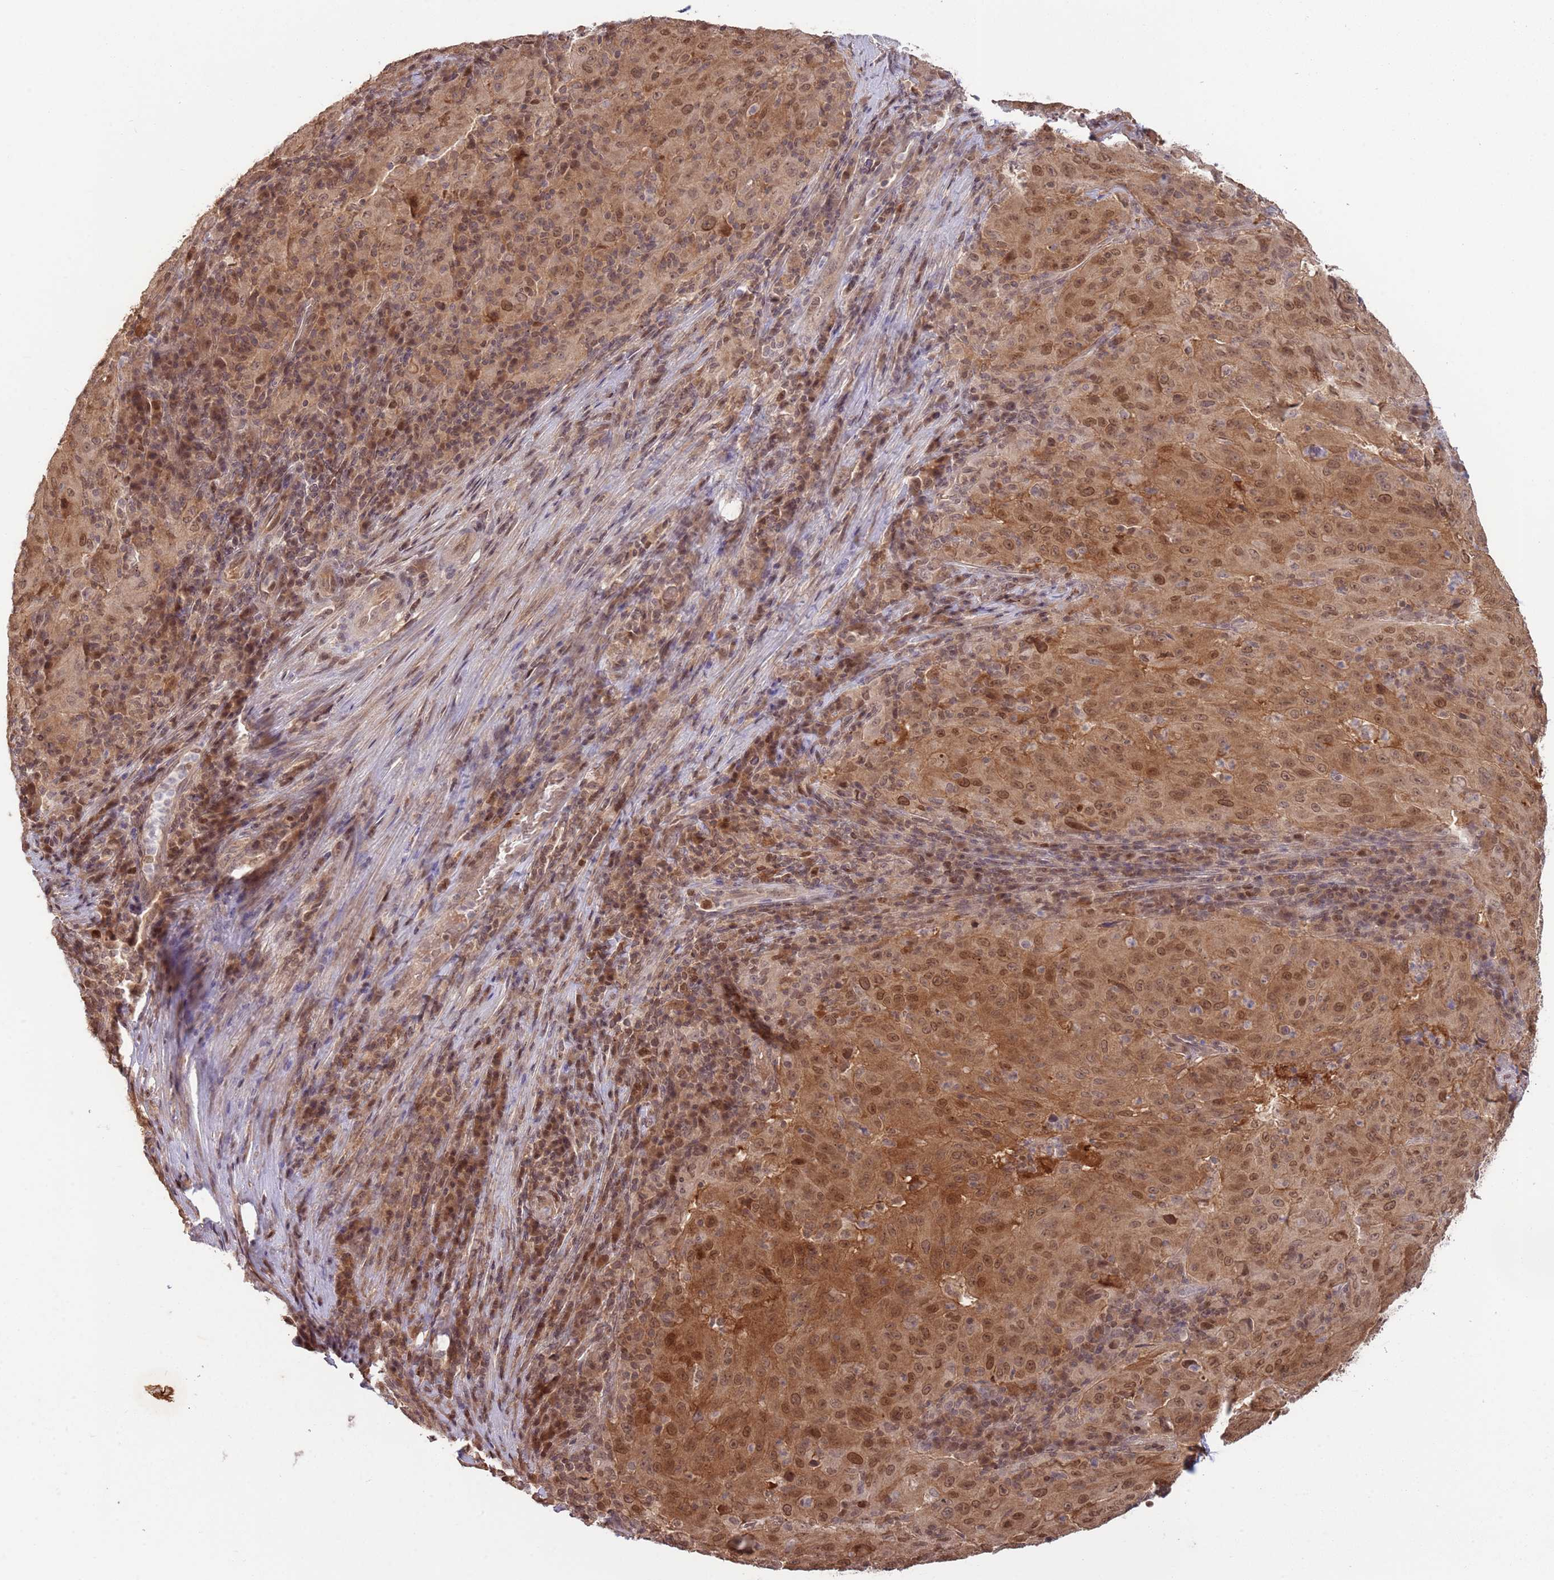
{"staining": {"intensity": "moderate", "quantity": ">75%", "location": "cytoplasmic/membranous,nuclear"}, "tissue": "pancreatic cancer", "cell_type": "Tumor cells", "image_type": "cancer", "snomed": [{"axis": "morphology", "description": "Adenocarcinoma, NOS"}, {"axis": "topography", "description": "Pancreas"}], "caption": "A histopathology image of human pancreatic adenocarcinoma stained for a protein shows moderate cytoplasmic/membranous and nuclear brown staining in tumor cells.", "gene": "SALL1", "patient": {"sex": "male", "age": 63}}